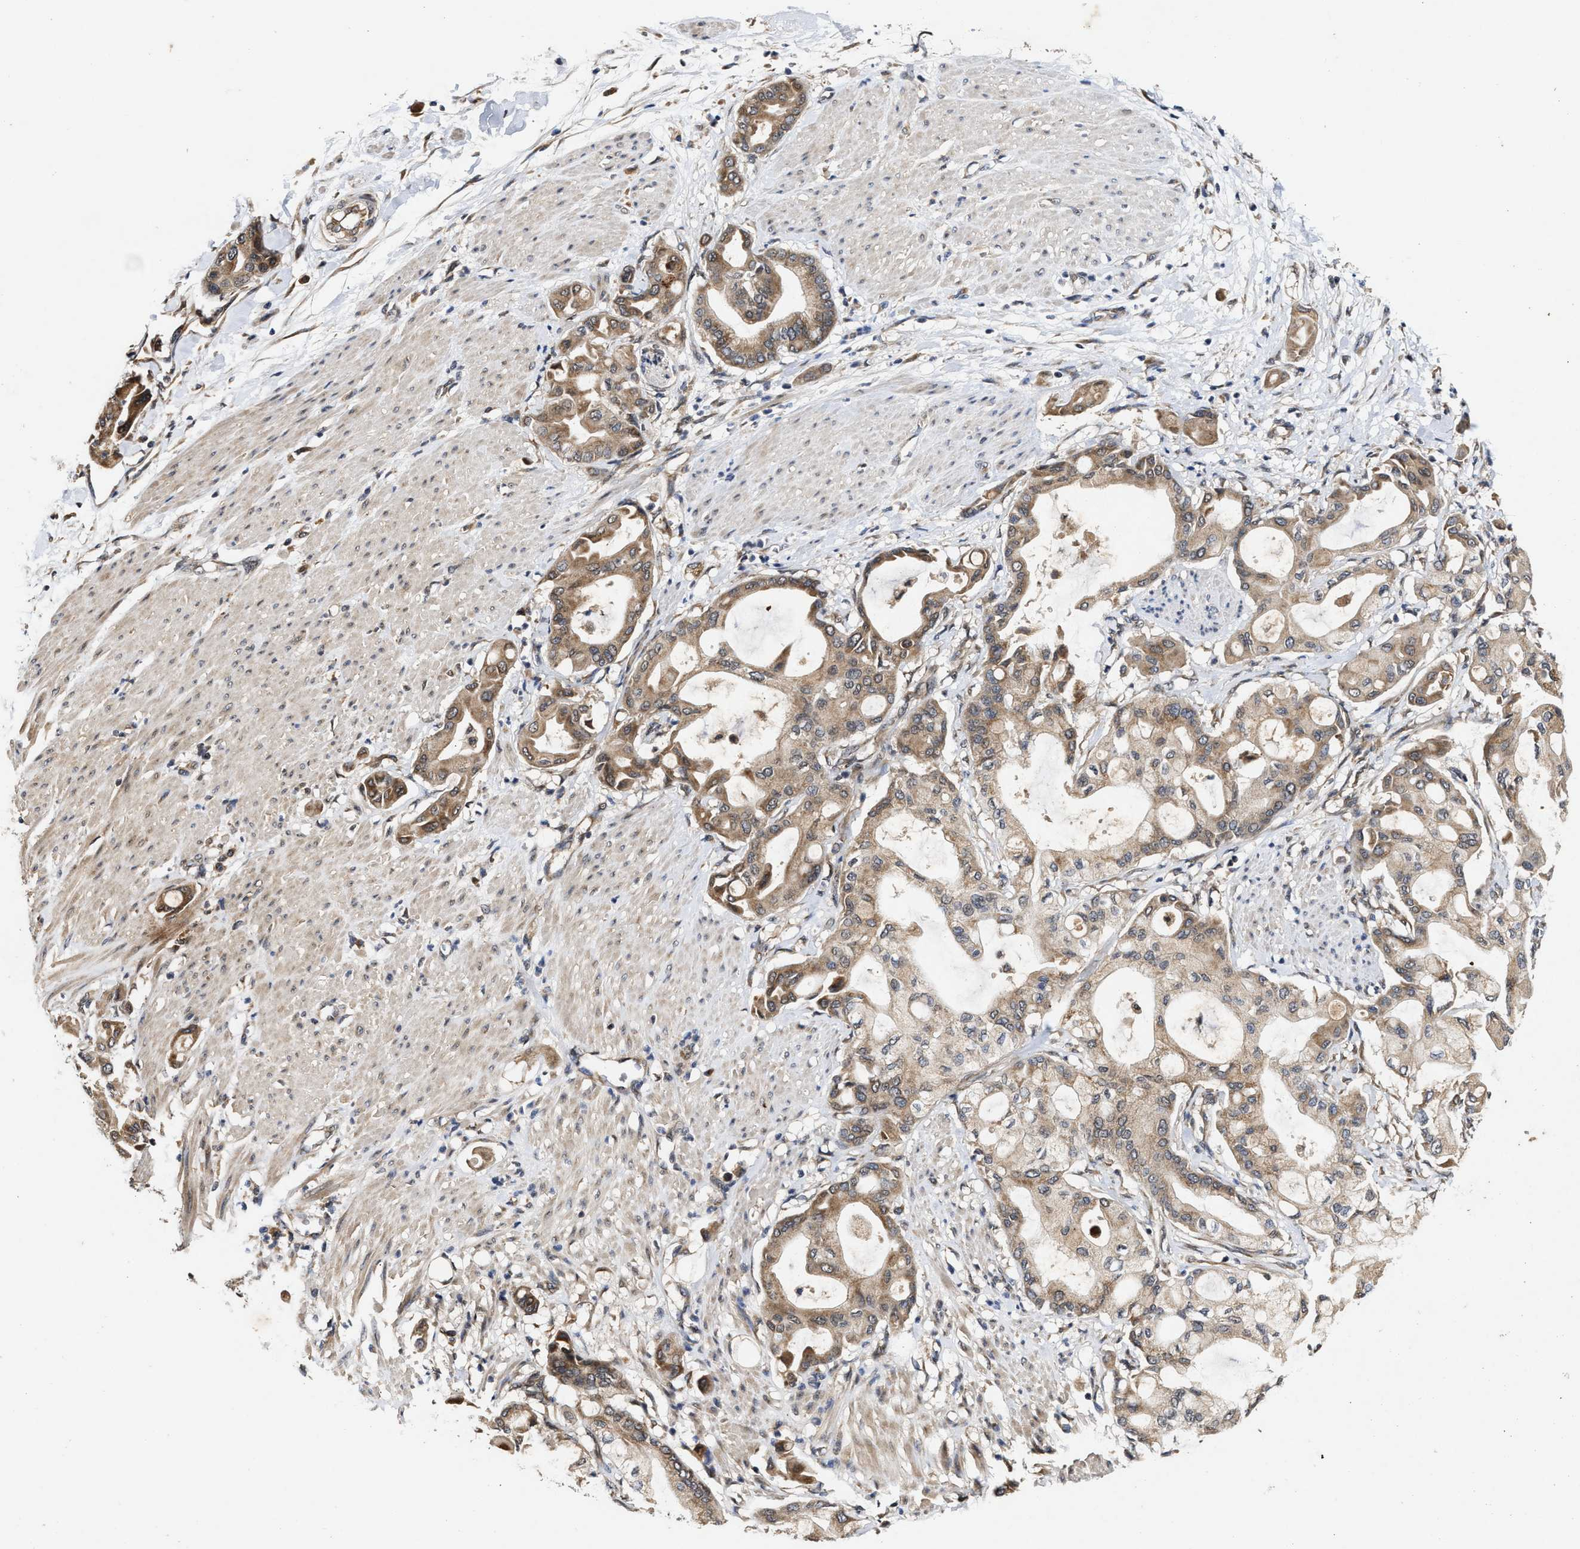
{"staining": {"intensity": "moderate", "quantity": ">75%", "location": "cytoplasmic/membranous"}, "tissue": "pancreatic cancer", "cell_type": "Tumor cells", "image_type": "cancer", "snomed": [{"axis": "morphology", "description": "Adenocarcinoma, NOS"}, {"axis": "morphology", "description": "Adenocarcinoma, metastatic, NOS"}, {"axis": "topography", "description": "Lymph node"}, {"axis": "topography", "description": "Pancreas"}, {"axis": "topography", "description": "Duodenum"}], "caption": "IHC image of human pancreatic cancer (metastatic adenocarcinoma) stained for a protein (brown), which exhibits medium levels of moderate cytoplasmic/membranous staining in about >75% of tumor cells.", "gene": "CFLAR", "patient": {"sex": "female", "age": 64}}